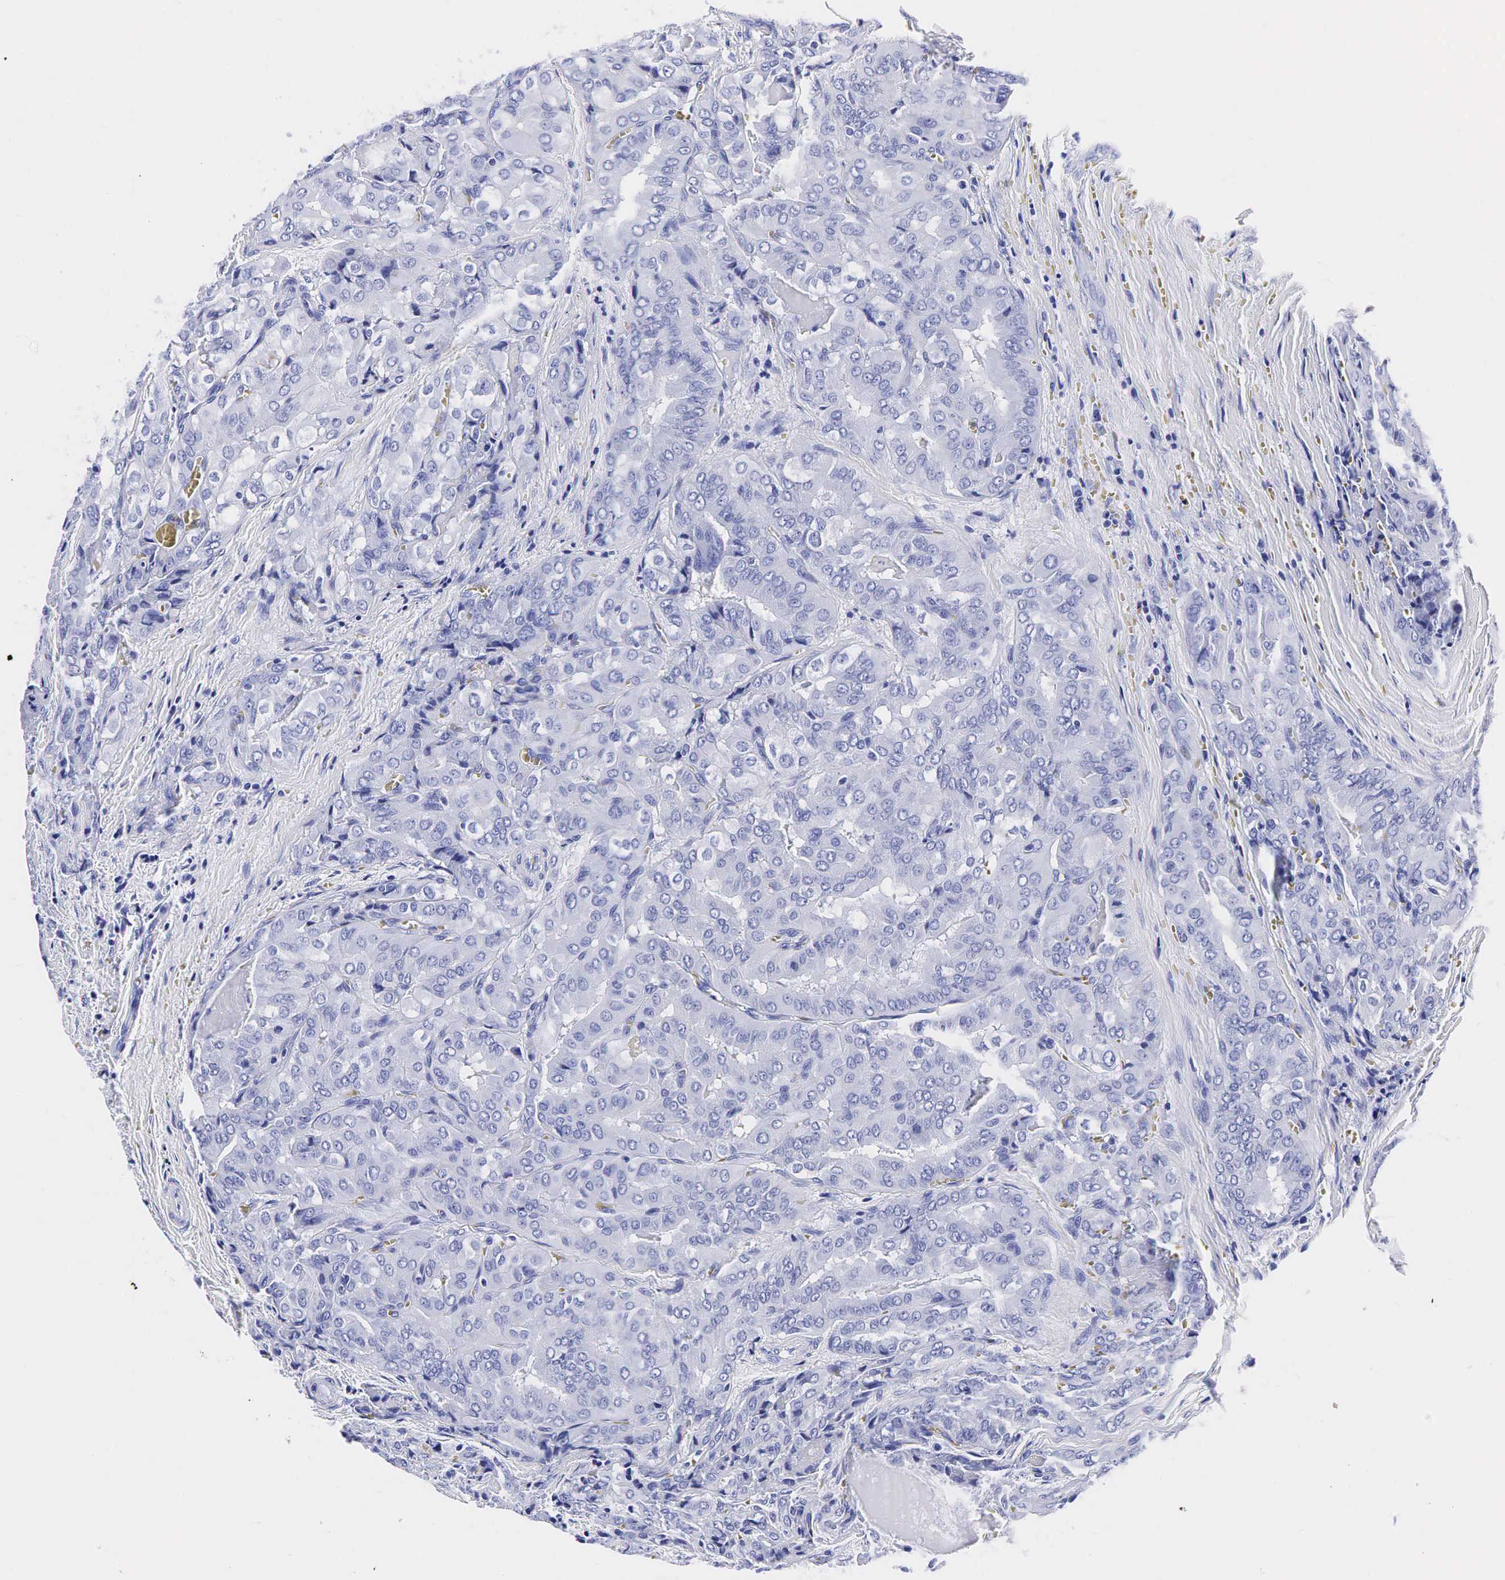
{"staining": {"intensity": "negative", "quantity": "none", "location": "none"}, "tissue": "thyroid cancer", "cell_type": "Tumor cells", "image_type": "cancer", "snomed": [{"axis": "morphology", "description": "Papillary adenocarcinoma, NOS"}, {"axis": "topography", "description": "Thyroid gland"}], "caption": "A photomicrograph of thyroid papillary adenocarcinoma stained for a protein exhibits no brown staining in tumor cells. The staining was performed using DAB to visualize the protein expression in brown, while the nuclei were stained in blue with hematoxylin (Magnification: 20x).", "gene": "KLK3", "patient": {"sex": "female", "age": 71}}